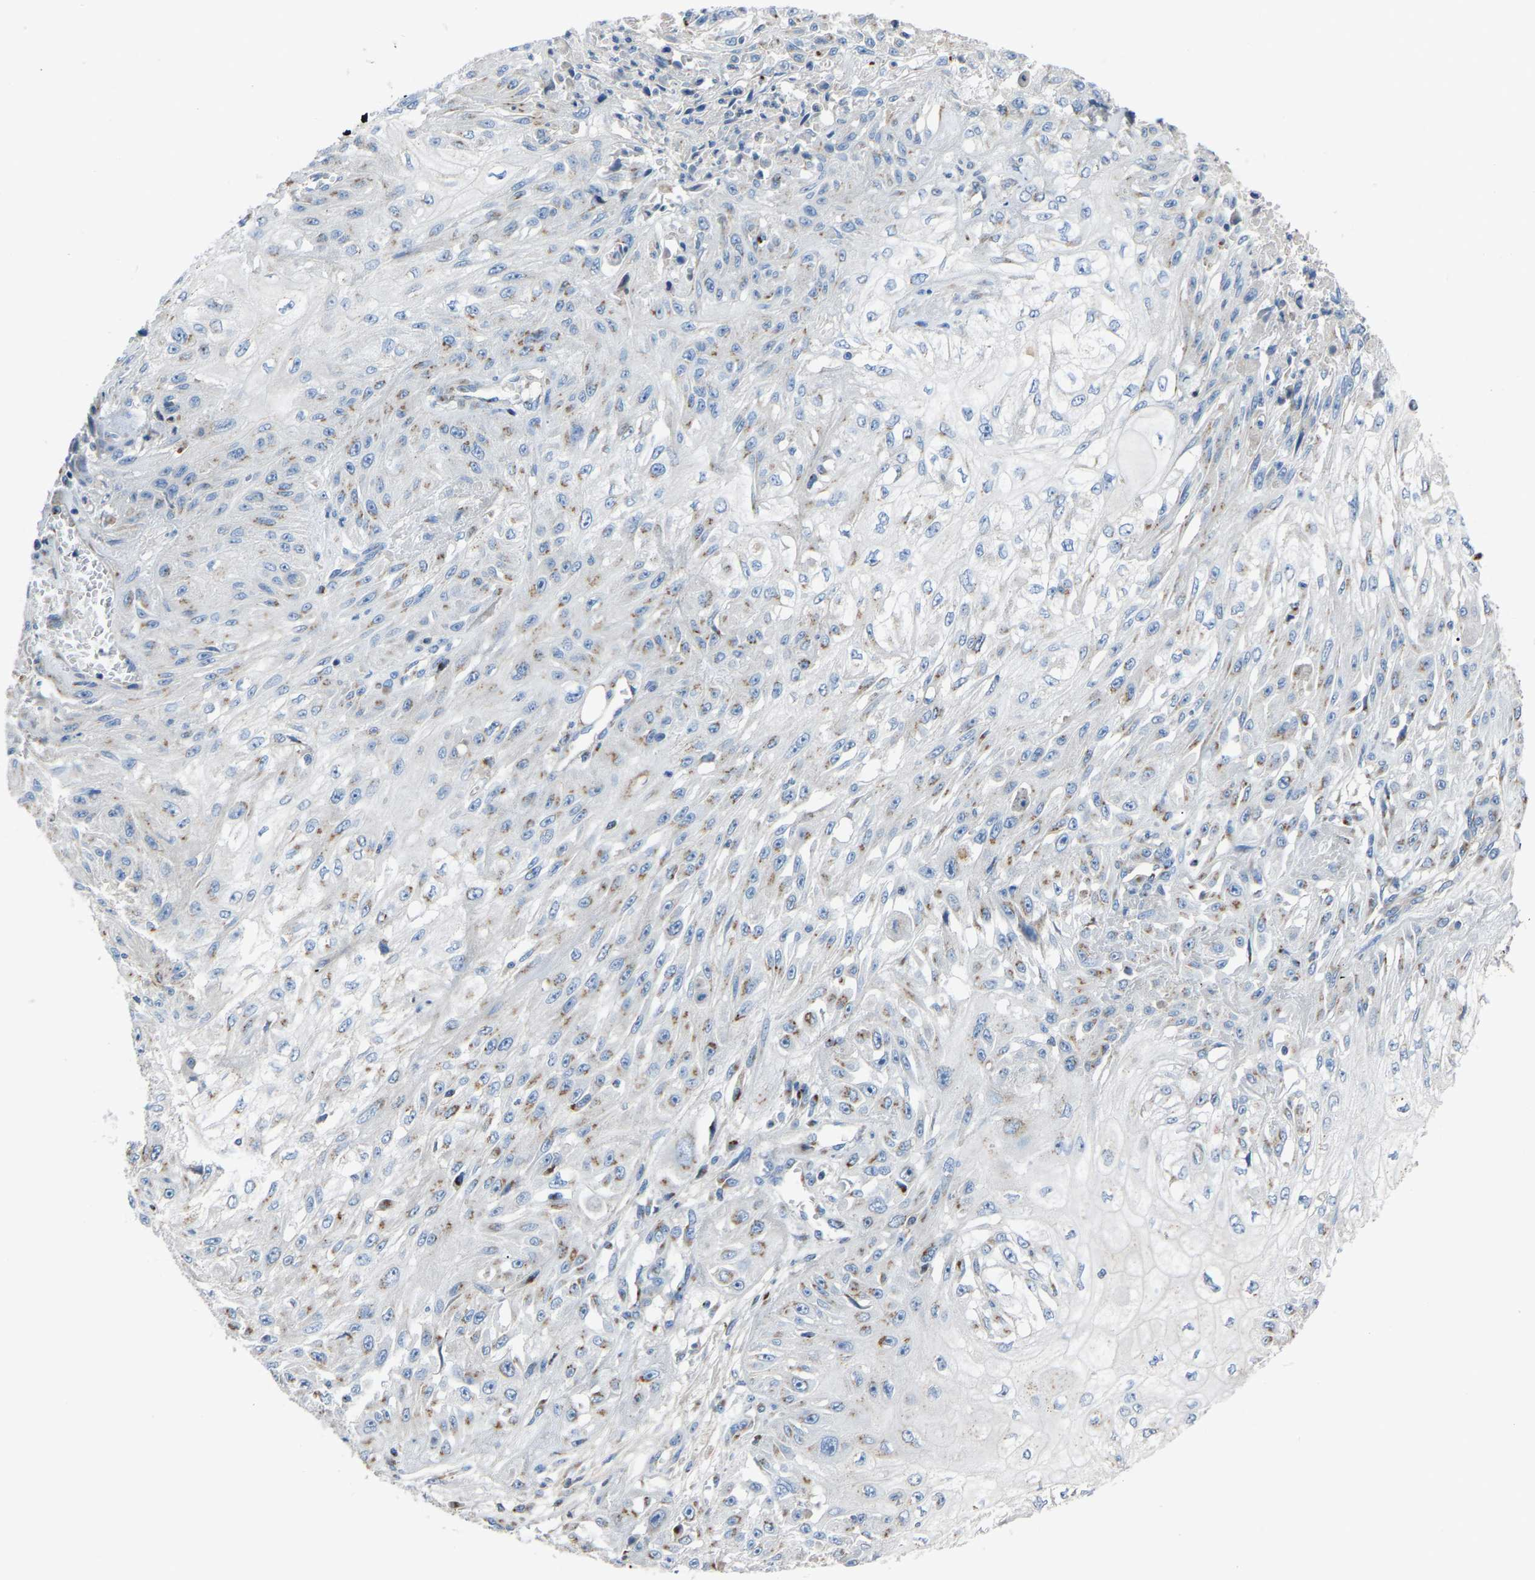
{"staining": {"intensity": "weak", "quantity": ">75%", "location": "cytoplasmic/membranous"}, "tissue": "skin cancer", "cell_type": "Tumor cells", "image_type": "cancer", "snomed": [{"axis": "morphology", "description": "Squamous cell carcinoma, NOS"}, {"axis": "morphology", "description": "Squamous cell carcinoma, metastatic, NOS"}, {"axis": "topography", "description": "Skin"}, {"axis": "topography", "description": "Lymph node"}], "caption": "Immunohistochemical staining of human skin squamous cell carcinoma shows low levels of weak cytoplasmic/membranous protein staining in approximately >75% of tumor cells. (DAB IHC with brightfield microscopy, high magnification).", "gene": "CANT1", "patient": {"sex": "male", "age": 75}}